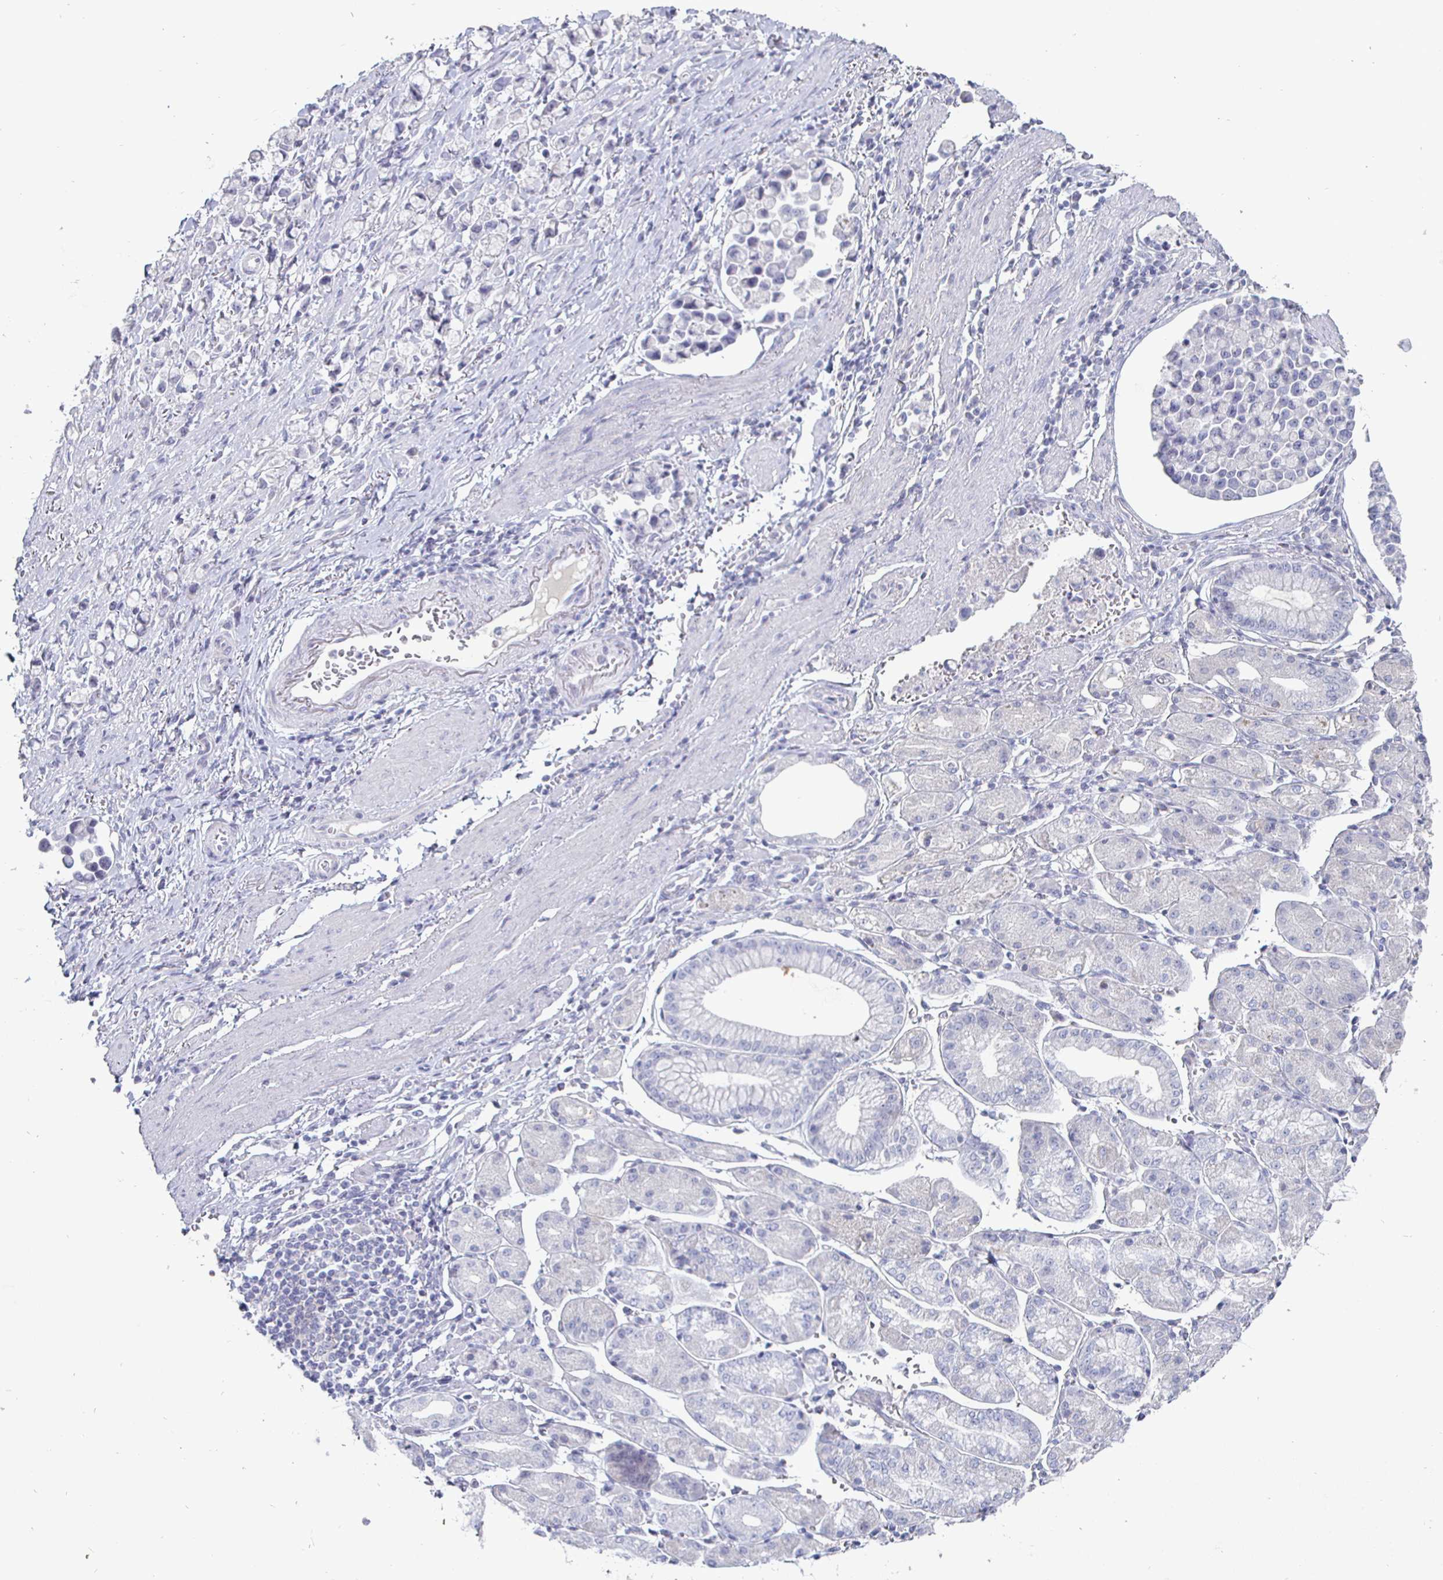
{"staining": {"intensity": "negative", "quantity": "none", "location": "none"}, "tissue": "stomach cancer", "cell_type": "Tumor cells", "image_type": "cancer", "snomed": [{"axis": "morphology", "description": "Adenocarcinoma, NOS"}, {"axis": "topography", "description": "Stomach"}], "caption": "An immunohistochemistry (IHC) histopathology image of adenocarcinoma (stomach) is shown. There is no staining in tumor cells of adenocarcinoma (stomach). (DAB immunohistochemistry (IHC), high magnification).", "gene": "ENPP1", "patient": {"sex": "female", "age": 81}}